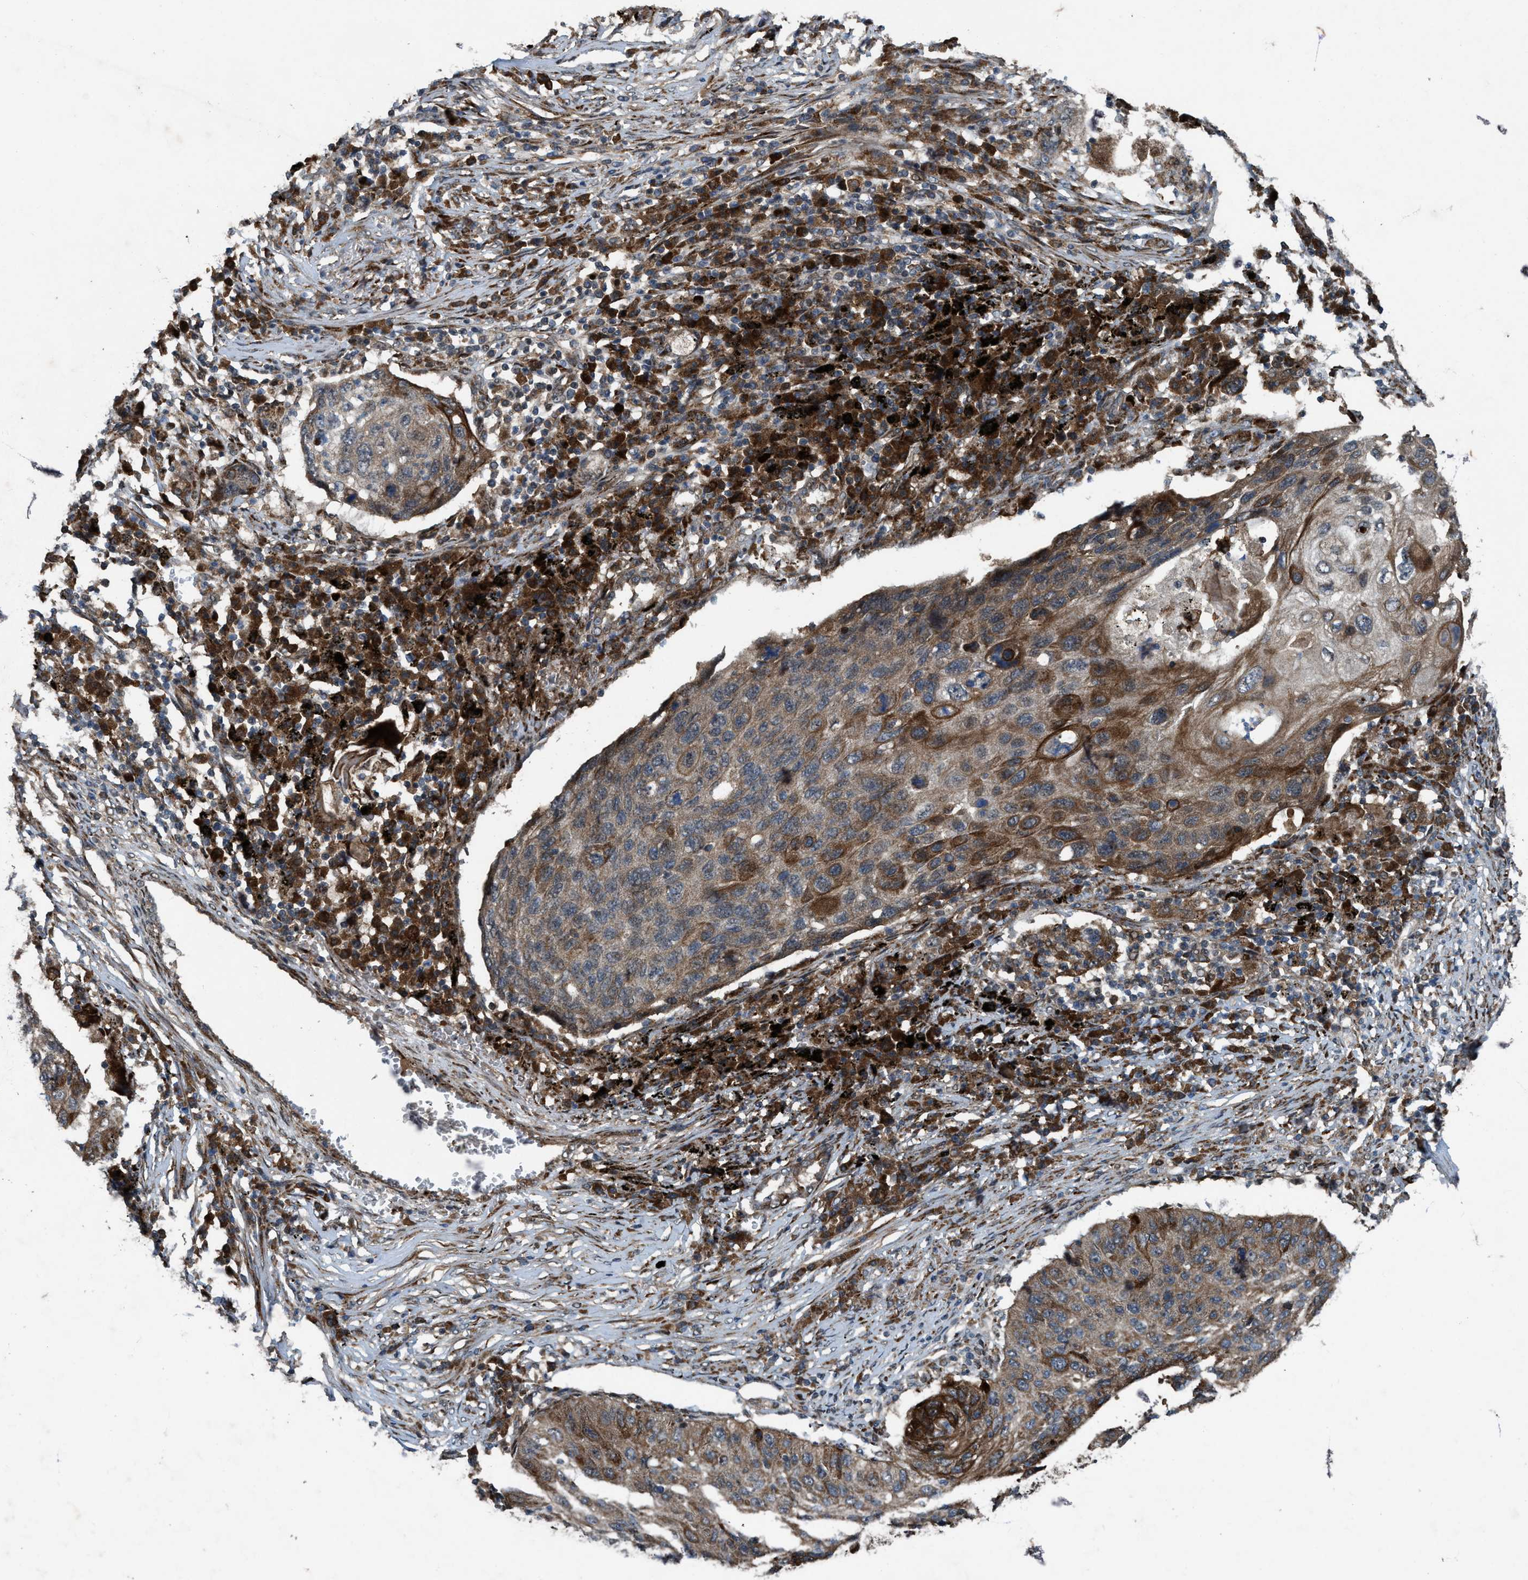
{"staining": {"intensity": "moderate", "quantity": ">75%", "location": "cytoplasmic/membranous"}, "tissue": "lung cancer", "cell_type": "Tumor cells", "image_type": "cancer", "snomed": [{"axis": "morphology", "description": "Squamous cell carcinoma, NOS"}, {"axis": "topography", "description": "Lung"}], "caption": "Protein positivity by immunohistochemistry reveals moderate cytoplasmic/membranous staining in approximately >75% of tumor cells in lung cancer. (Brightfield microscopy of DAB IHC at high magnification).", "gene": "LRRC72", "patient": {"sex": "female", "age": 63}}